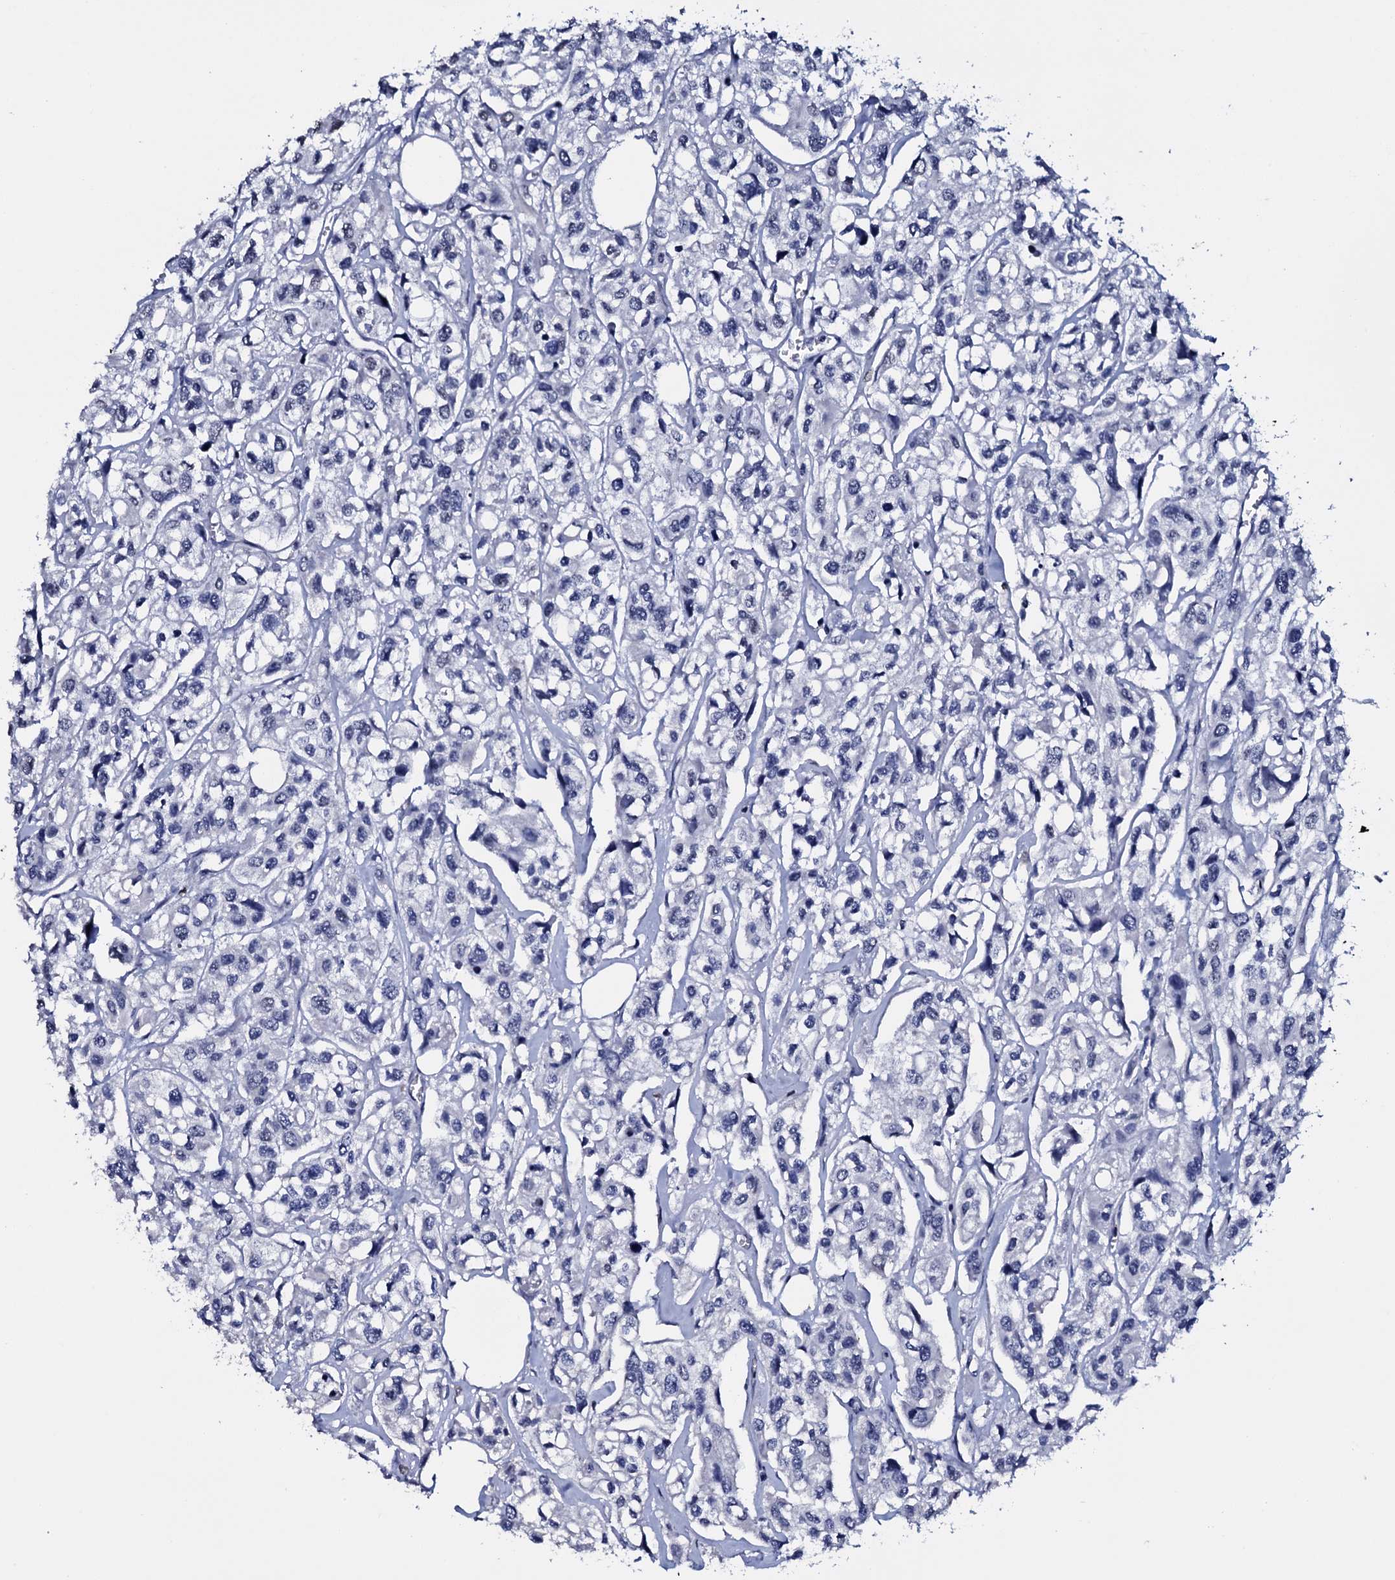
{"staining": {"intensity": "negative", "quantity": "none", "location": "none"}, "tissue": "urothelial cancer", "cell_type": "Tumor cells", "image_type": "cancer", "snomed": [{"axis": "morphology", "description": "Urothelial carcinoma, High grade"}, {"axis": "topography", "description": "Urinary bladder"}], "caption": "Immunohistochemistry (IHC) micrograph of urothelial cancer stained for a protein (brown), which demonstrates no staining in tumor cells.", "gene": "NPM2", "patient": {"sex": "male", "age": 67}}